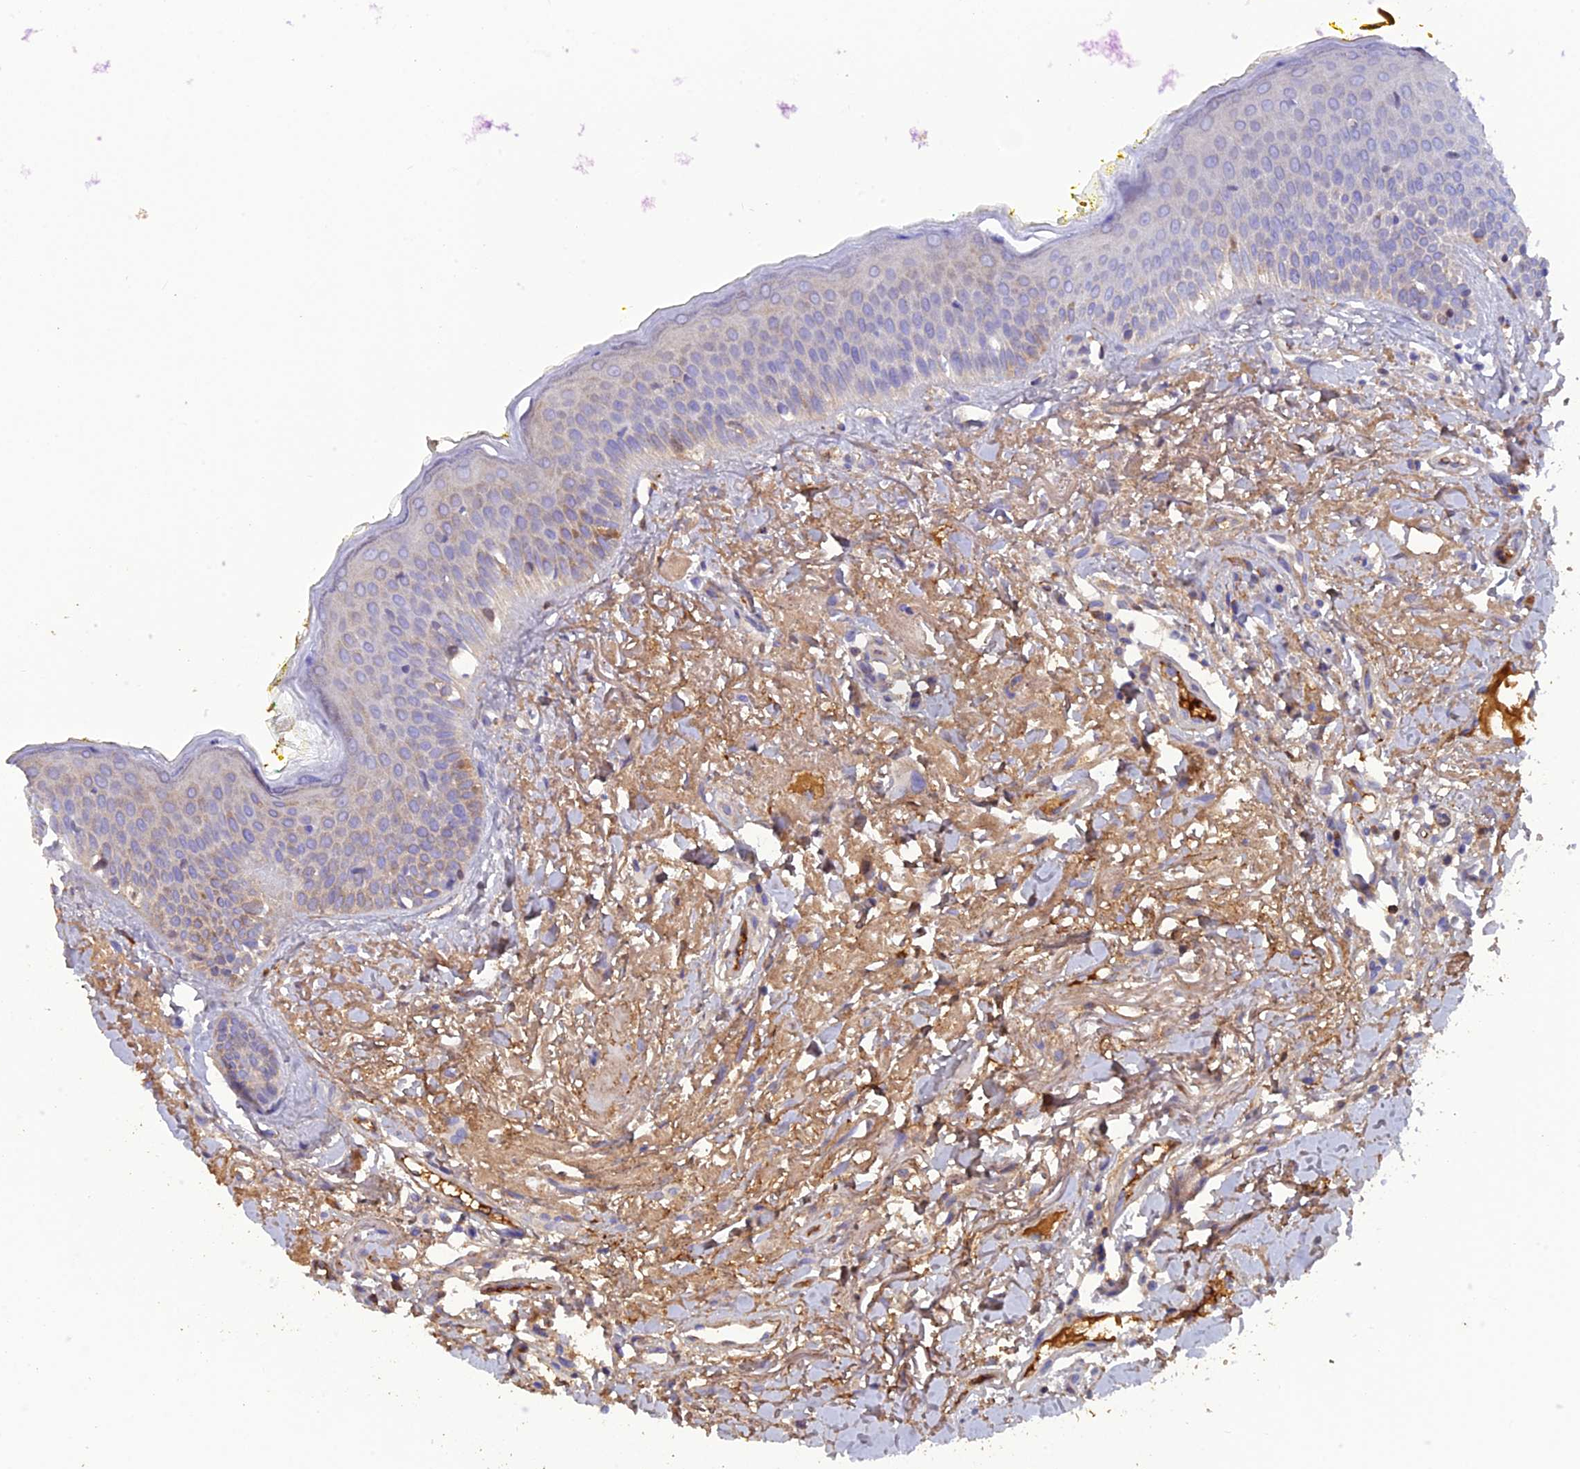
{"staining": {"intensity": "weak", "quantity": "<25%", "location": "cytoplasmic/membranous"}, "tissue": "oral mucosa", "cell_type": "Squamous epithelial cells", "image_type": "normal", "snomed": [{"axis": "morphology", "description": "Normal tissue, NOS"}, {"axis": "topography", "description": "Oral tissue"}], "caption": "High power microscopy image of an immunohistochemistry photomicrograph of unremarkable oral mucosa, revealing no significant expression in squamous epithelial cells. (Immunohistochemistry (ihc), brightfield microscopy, high magnification).", "gene": "PZP", "patient": {"sex": "female", "age": 70}}